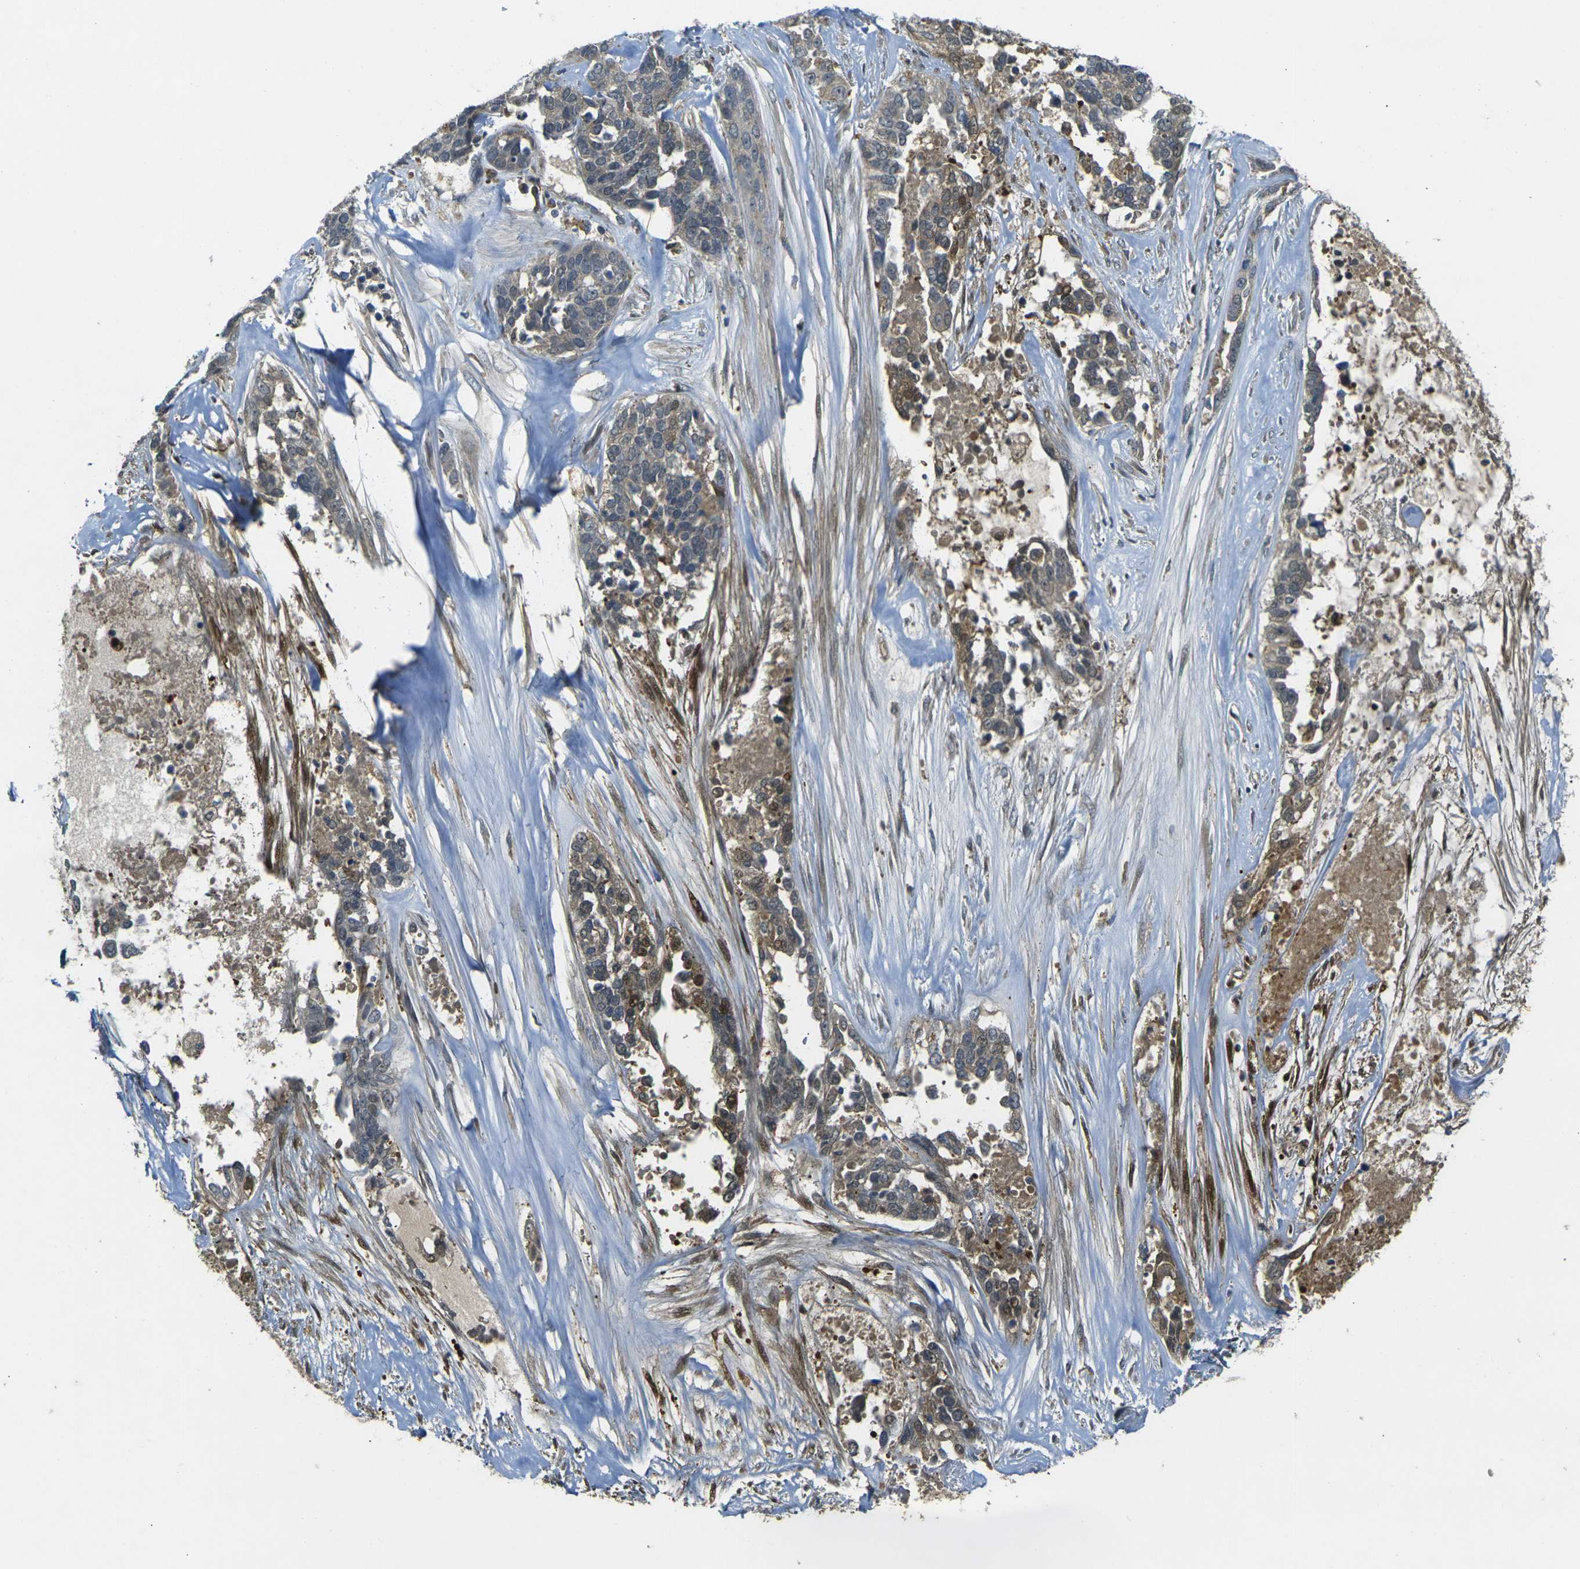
{"staining": {"intensity": "weak", "quantity": ">75%", "location": "cytoplasmic/membranous"}, "tissue": "ovarian cancer", "cell_type": "Tumor cells", "image_type": "cancer", "snomed": [{"axis": "morphology", "description": "Cystadenocarcinoma, serous, NOS"}, {"axis": "topography", "description": "Ovary"}], "caption": "Immunohistochemical staining of human ovarian cancer exhibits weak cytoplasmic/membranous protein expression in approximately >75% of tumor cells.", "gene": "PIGL", "patient": {"sex": "female", "age": 44}}